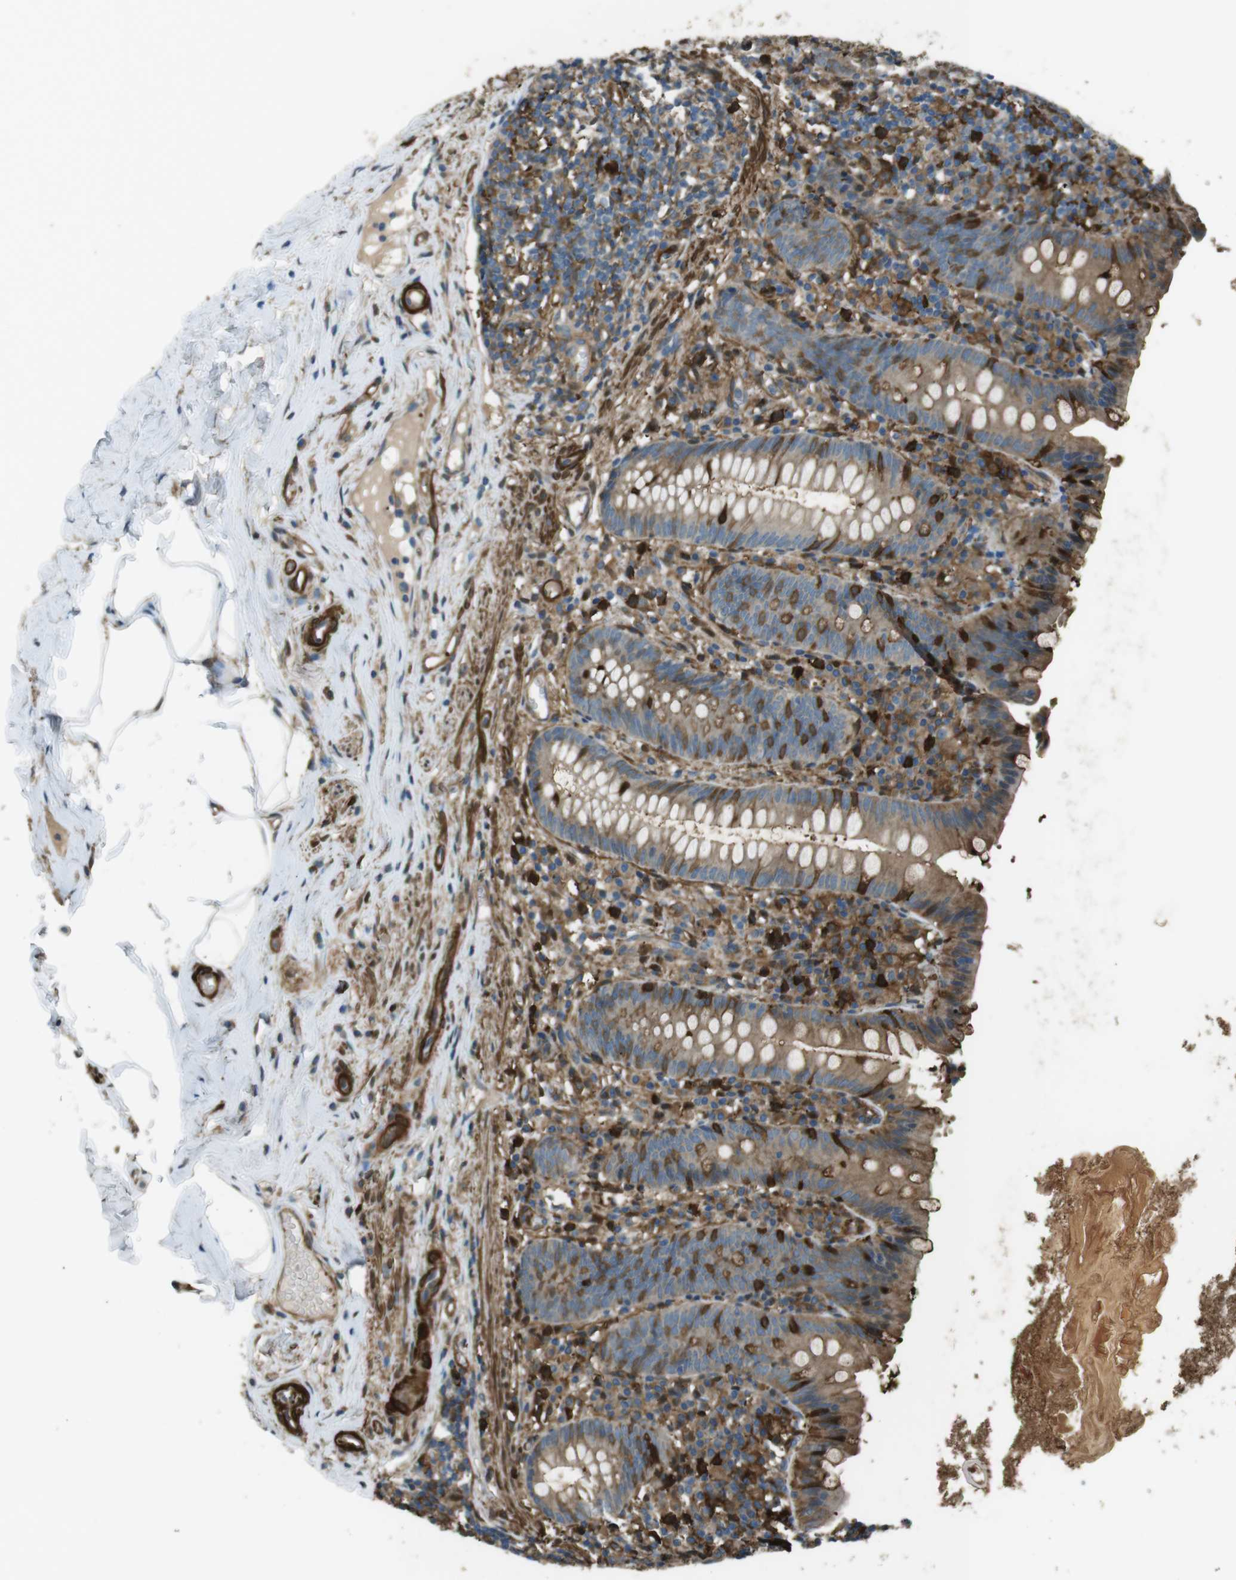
{"staining": {"intensity": "moderate", "quantity": ">75%", "location": "cytoplasmic/membranous"}, "tissue": "appendix", "cell_type": "Glandular cells", "image_type": "normal", "snomed": [{"axis": "morphology", "description": "Normal tissue, NOS"}, {"axis": "topography", "description": "Appendix"}], "caption": "IHC of benign human appendix reveals medium levels of moderate cytoplasmic/membranous expression in about >75% of glandular cells. IHC stains the protein in brown and the nuclei are stained blue.", "gene": "SFT2D1", "patient": {"sex": "male", "age": 52}}